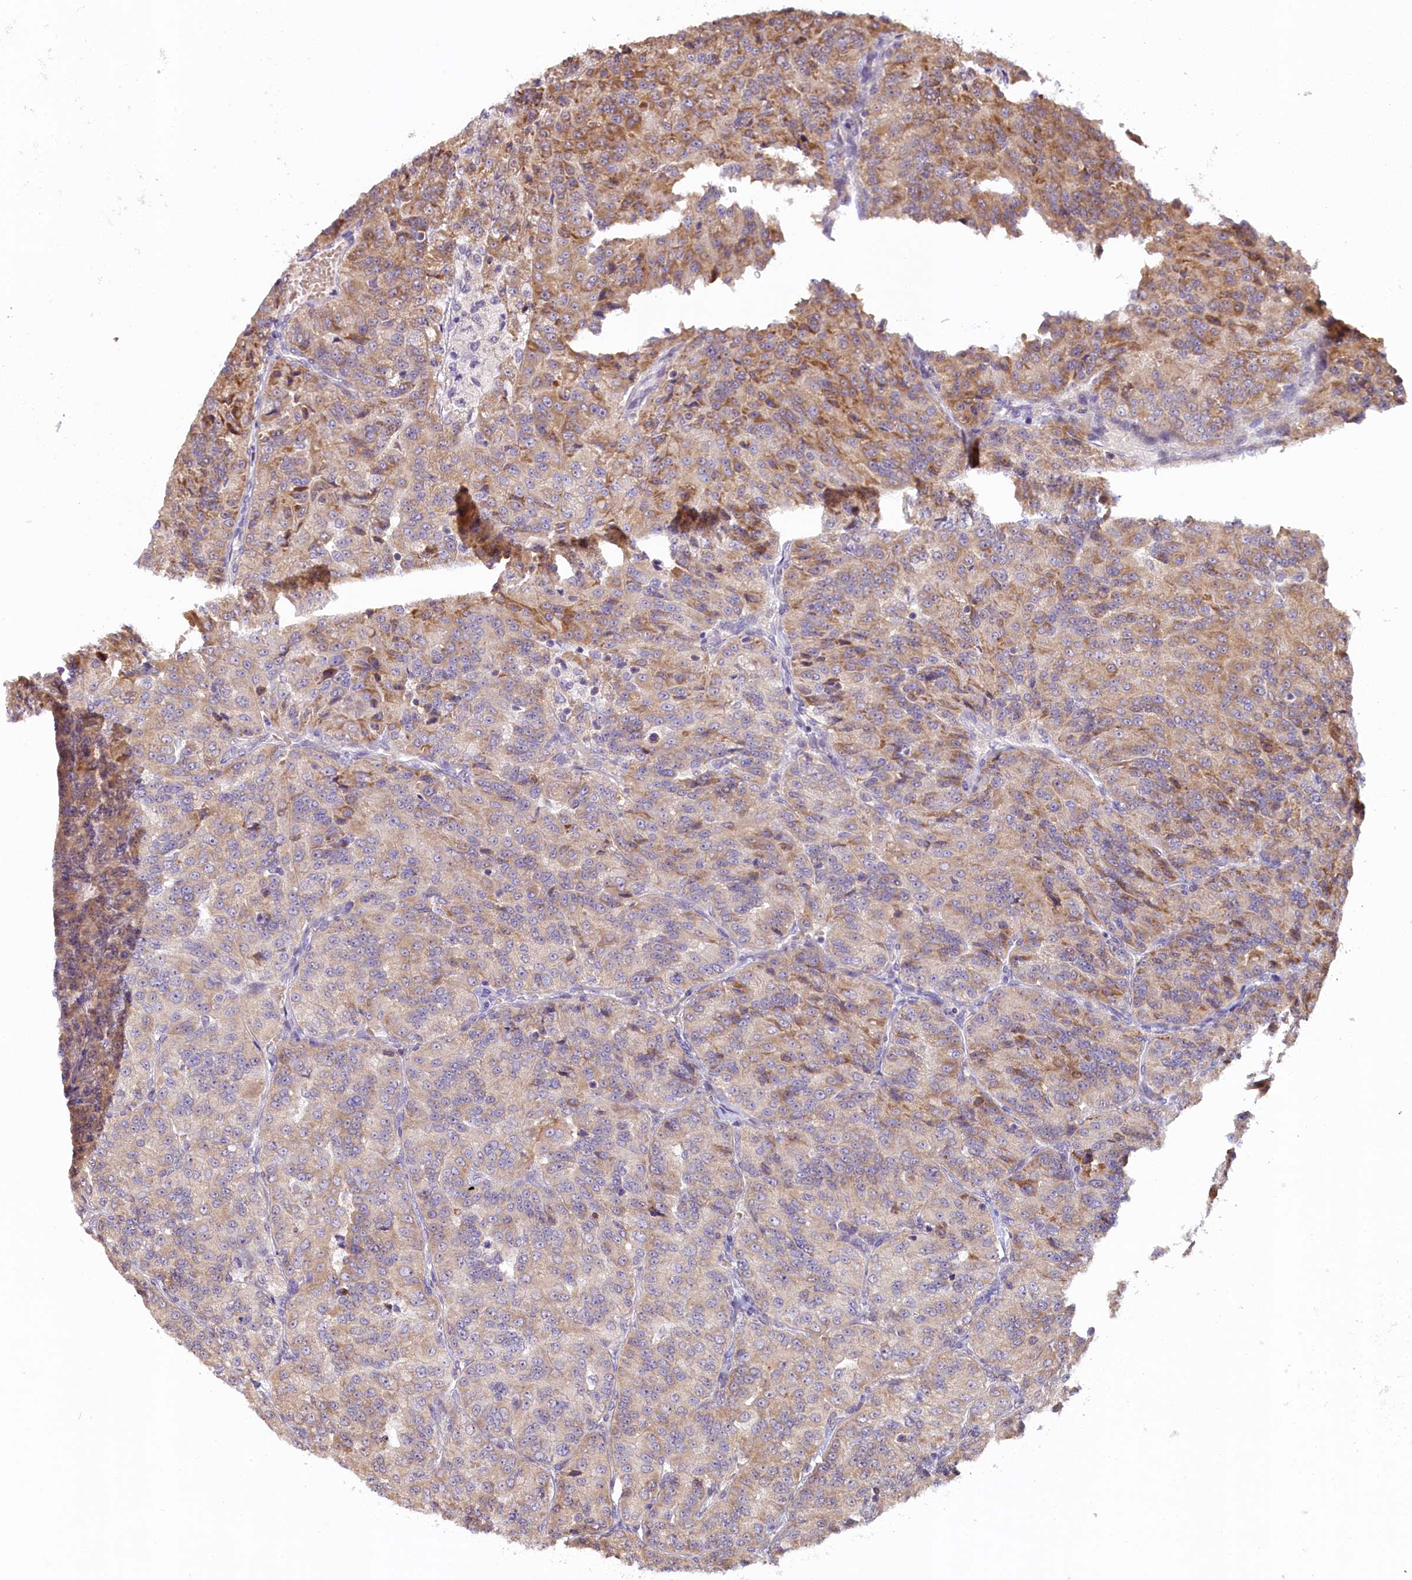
{"staining": {"intensity": "moderate", "quantity": "<25%", "location": "cytoplasmic/membranous,nuclear"}, "tissue": "renal cancer", "cell_type": "Tumor cells", "image_type": "cancer", "snomed": [{"axis": "morphology", "description": "Adenocarcinoma, NOS"}, {"axis": "topography", "description": "Kidney"}], "caption": "Protein staining of renal cancer tissue reveals moderate cytoplasmic/membranous and nuclear staining in about <25% of tumor cells.", "gene": "CARD8", "patient": {"sex": "female", "age": 63}}